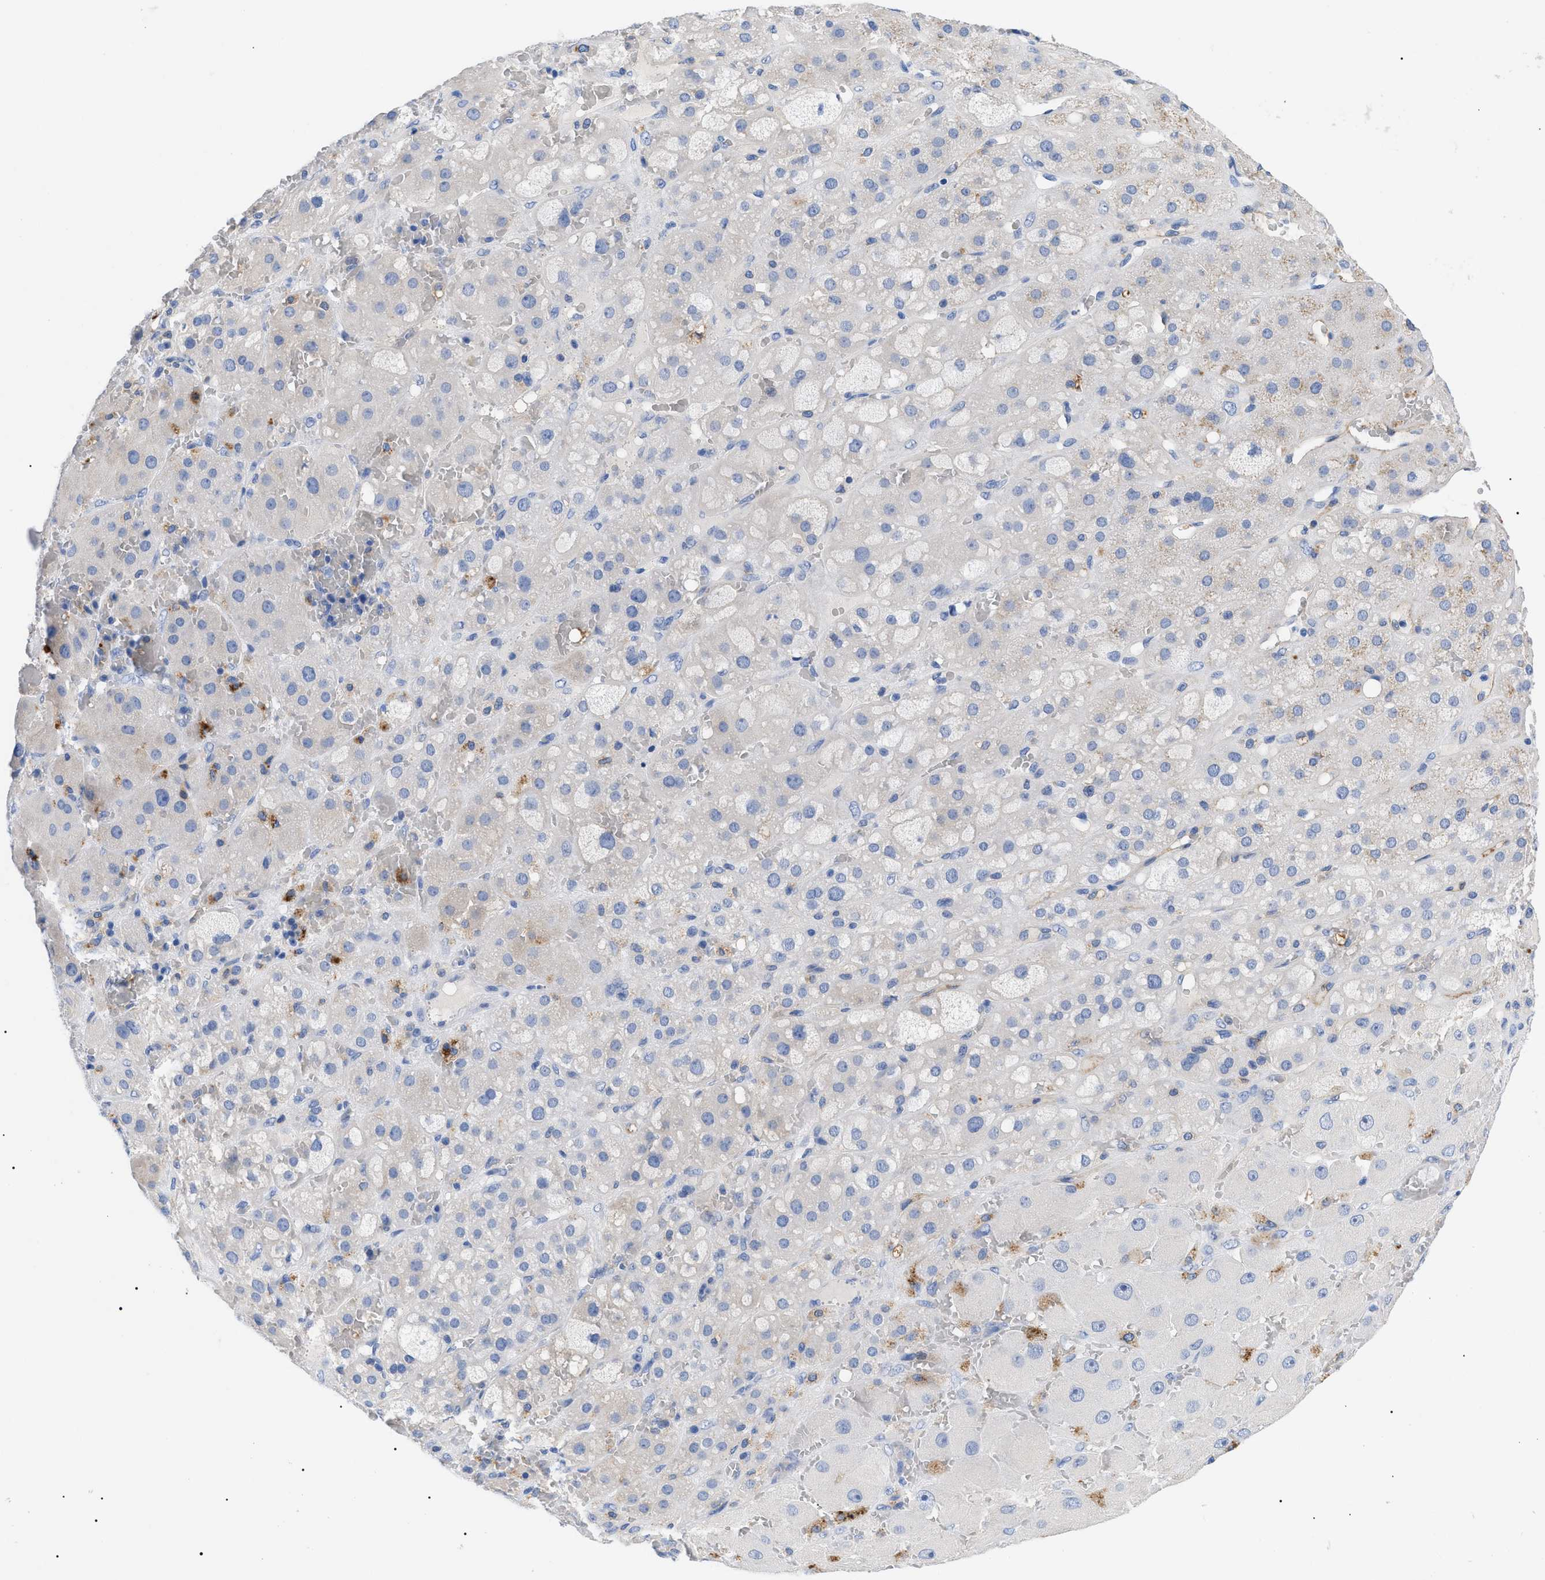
{"staining": {"intensity": "negative", "quantity": "none", "location": "none"}, "tissue": "adrenal gland", "cell_type": "Glandular cells", "image_type": "normal", "snomed": [{"axis": "morphology", "description": "Normal tissue, NOS"}, {"axis": "topography", "description": "Adrenal gland"}], "caption": "This is an IHC histopathology image of normal adrenal gland. There is no staining in glandular cells.", "gene": "ACKR1", "patient": {"sex": "female", "age": 47}}